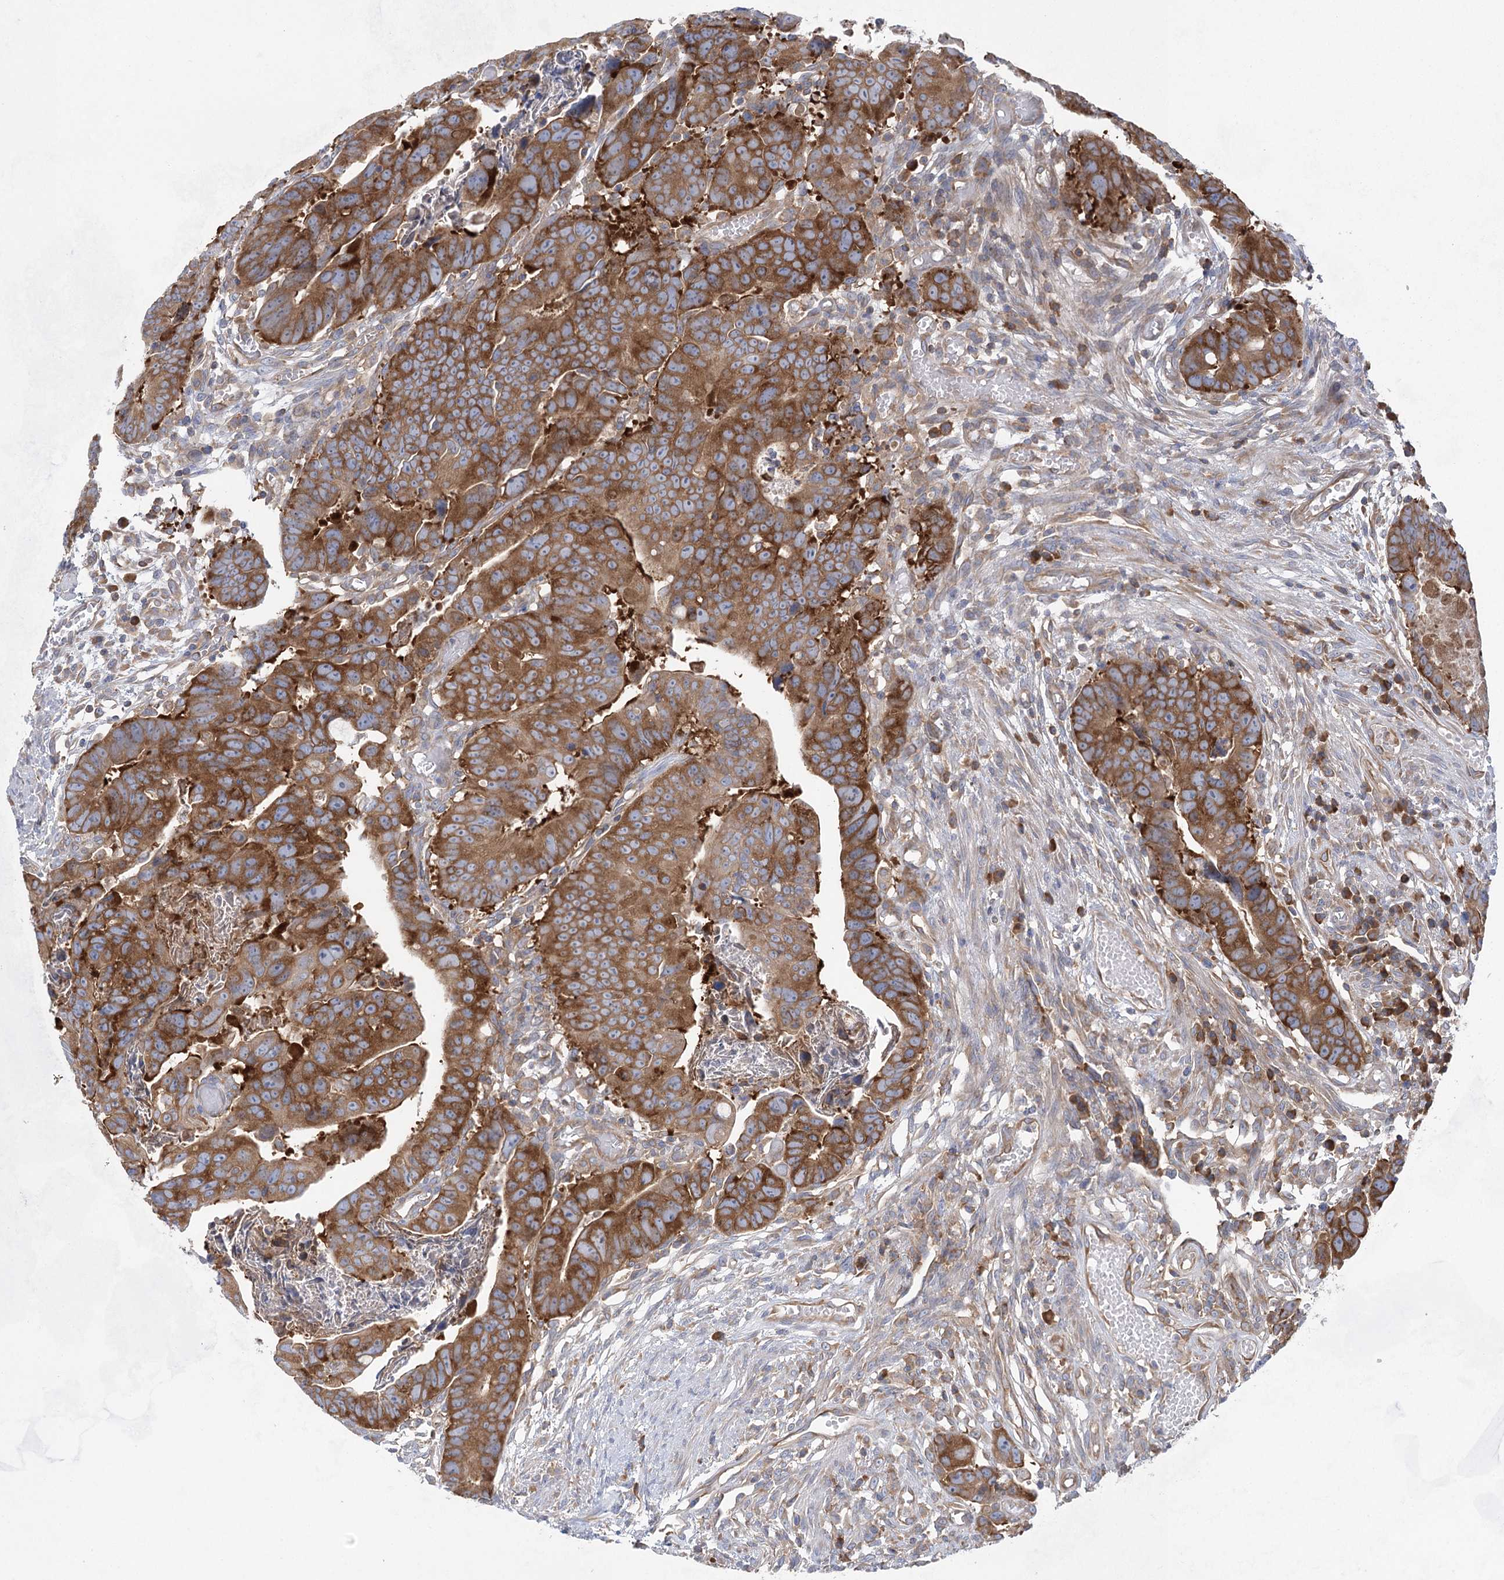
{"staining": {"intensity": "strong", "quantity": ">75%", "location": "cytoplasmic/membranous"}, "tissue": "colorectal cancer", "cell_type": "Tumor cells", "image_type": "cancer", "snomed": [{"axis": "morphology", "description": "Adenocarcinoma, NOS"}, {"axis": "topography", "description": "Rectum"}], "caption": "Colorectal cancer (adenocarcinoma) stained with DAB (3,3'-diaminobenzidine) IHC reveals high levels of strong cytoplasmic/membranous positivity in approximately >75% of tumor cells. (Stains: DAB in brown, nuclei in blue, Microscopy: brightfield microscopy at high magnification).", "gene": "EIF3A", "patient": {"sex": "female", "age": 65}}